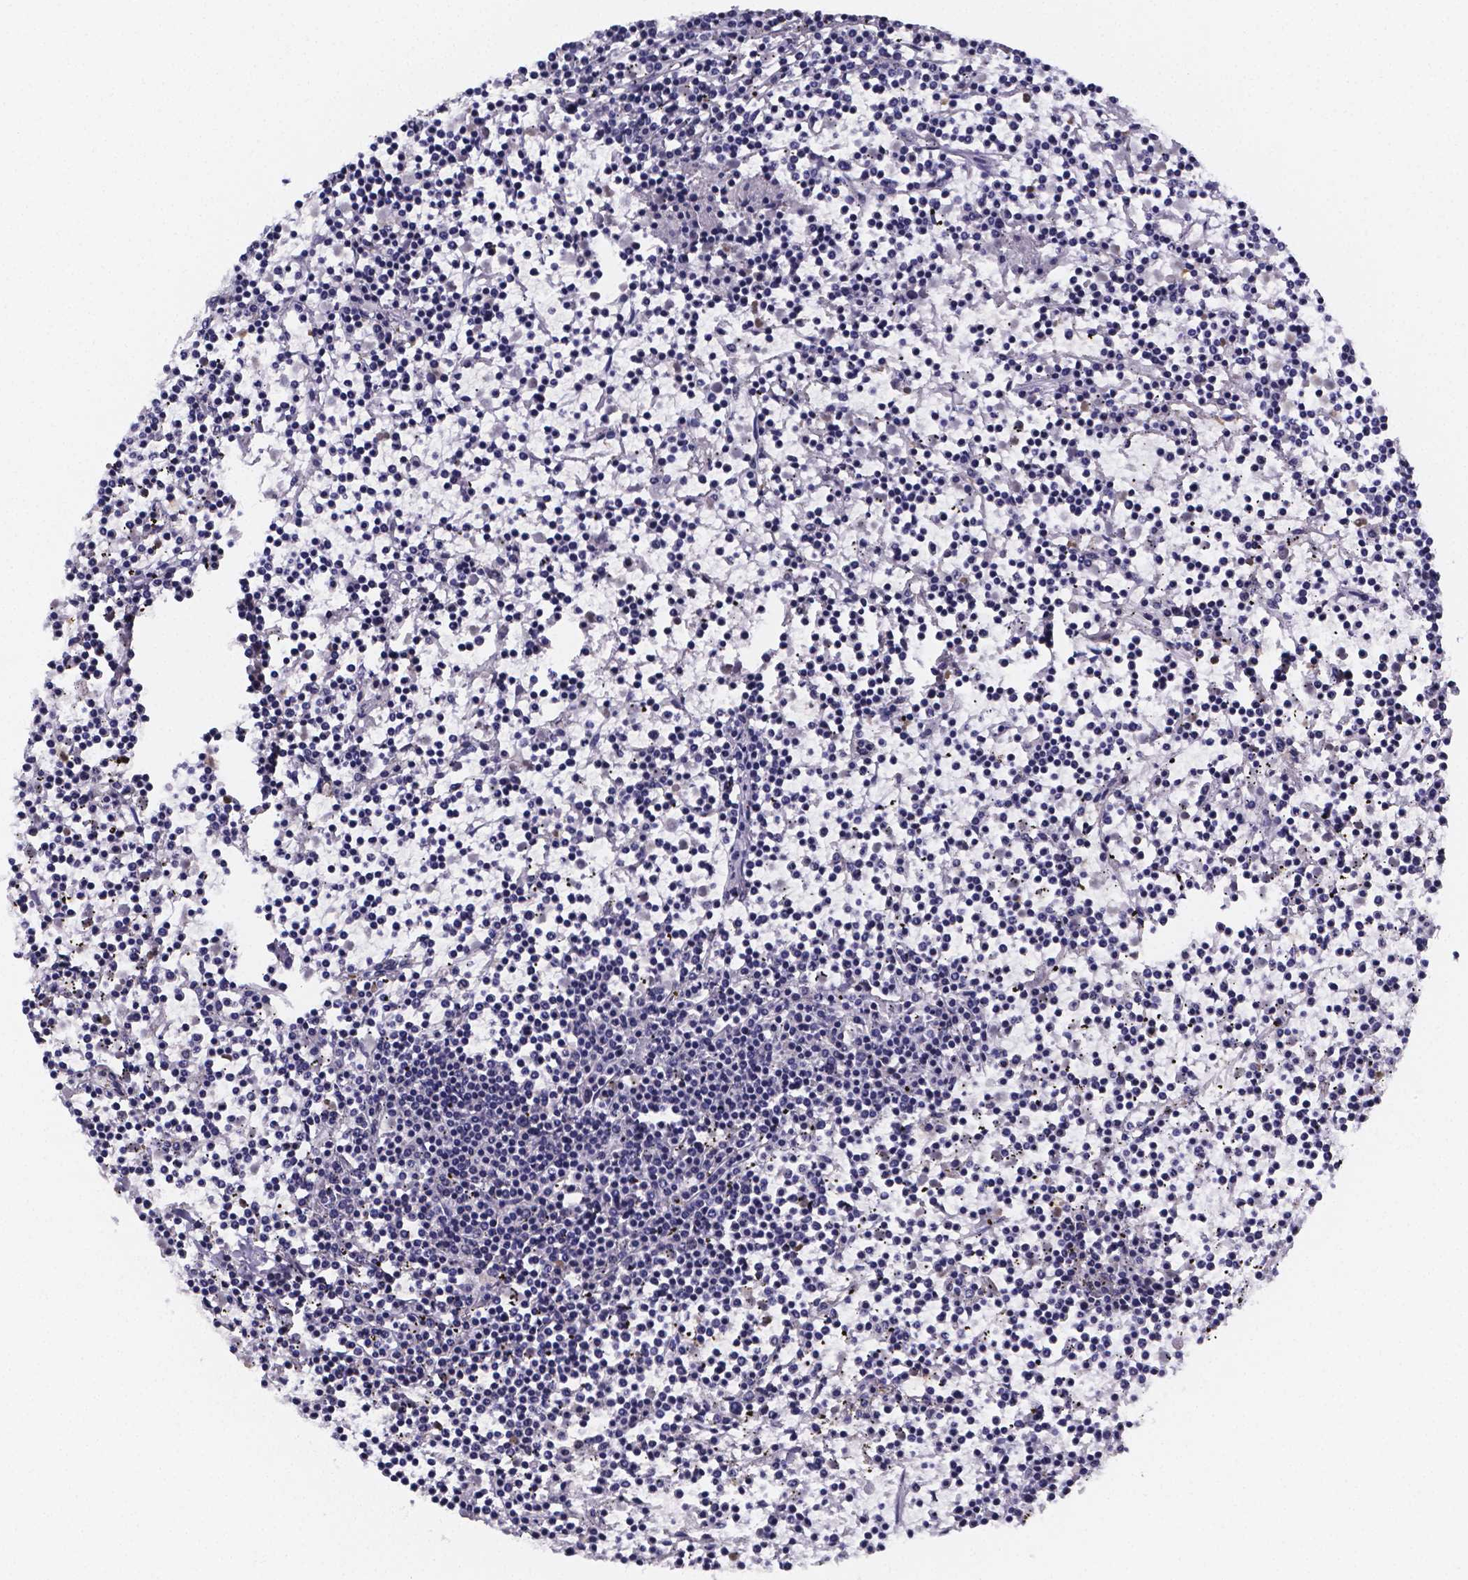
{"staining": {"intensity": "negative", "quantity": "none", "location": "none"}, "tissue": "lymphoma", "cell_type": "Tumor cells", "image_type": "cancer", "snomed": [{"axis": "morphology", "description": "Malignant lymphoma, non-Hodgkin's type, Low grade"}, {"axis": "topography", "description": "Spleen"}], "caption": "Malignant lymphoma, non-Hodgkin's type (low-grade) was stained to show a protein in brown. There is no significant staining in tumor cells.", "gene": "IZUMO1", "patient": {"sex": "female", "age": 19}}